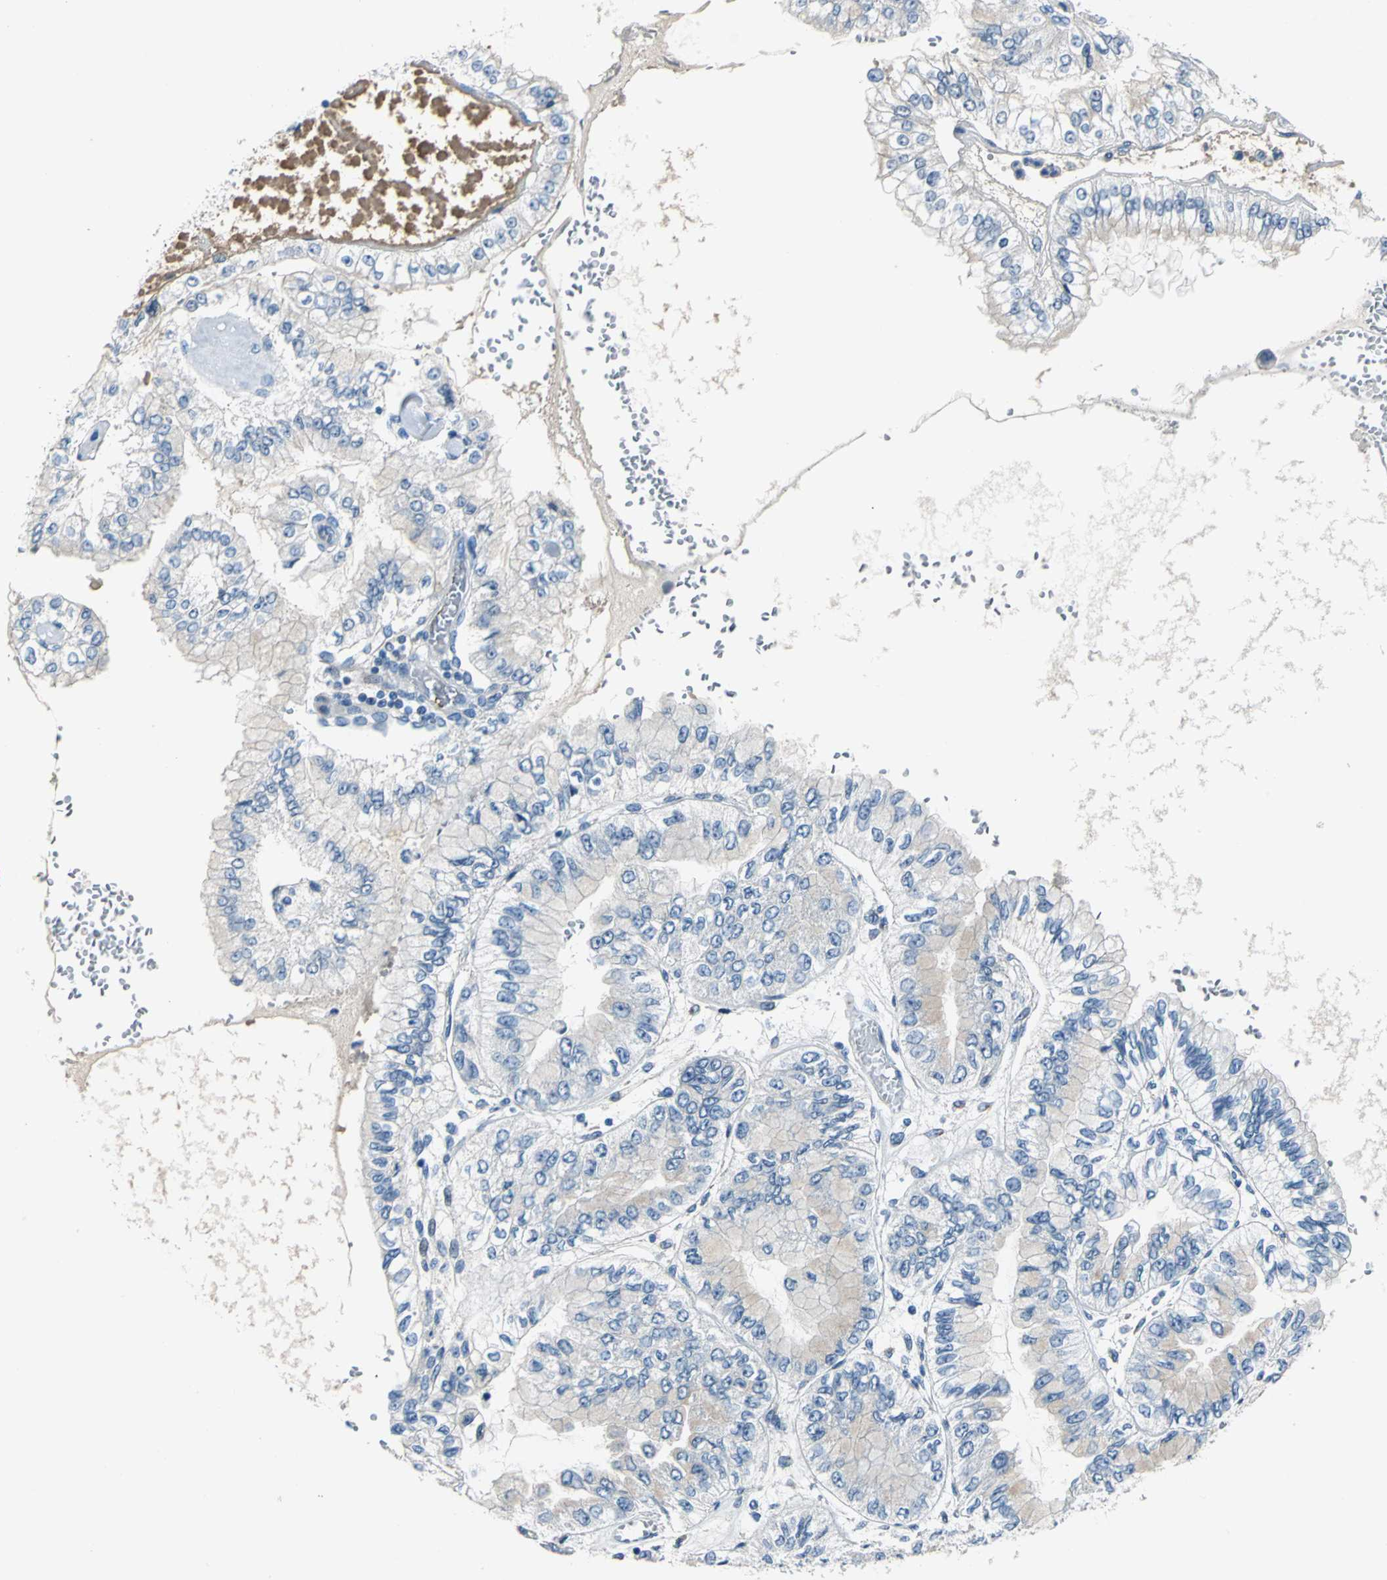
{"staining": {"intensity": "weak", "quantity": "<25%", "location": "cytoplasmic/membranous"}, "tissue": "liver cancer", "cell_type": "Tumor cells", "image_type": "cancer", "snomed": [{"axis": "morphology", "description": "Cholangiocarcinoma"}, {"axis": "topography", "description": "Liver"}], "caption": "This is an immunohistochemistry (IHC) micrograph of human liver cancer. There is no positivity in tumor cells.", "gene": "SELP", "patient": {"sex": "female", "age": 79}}